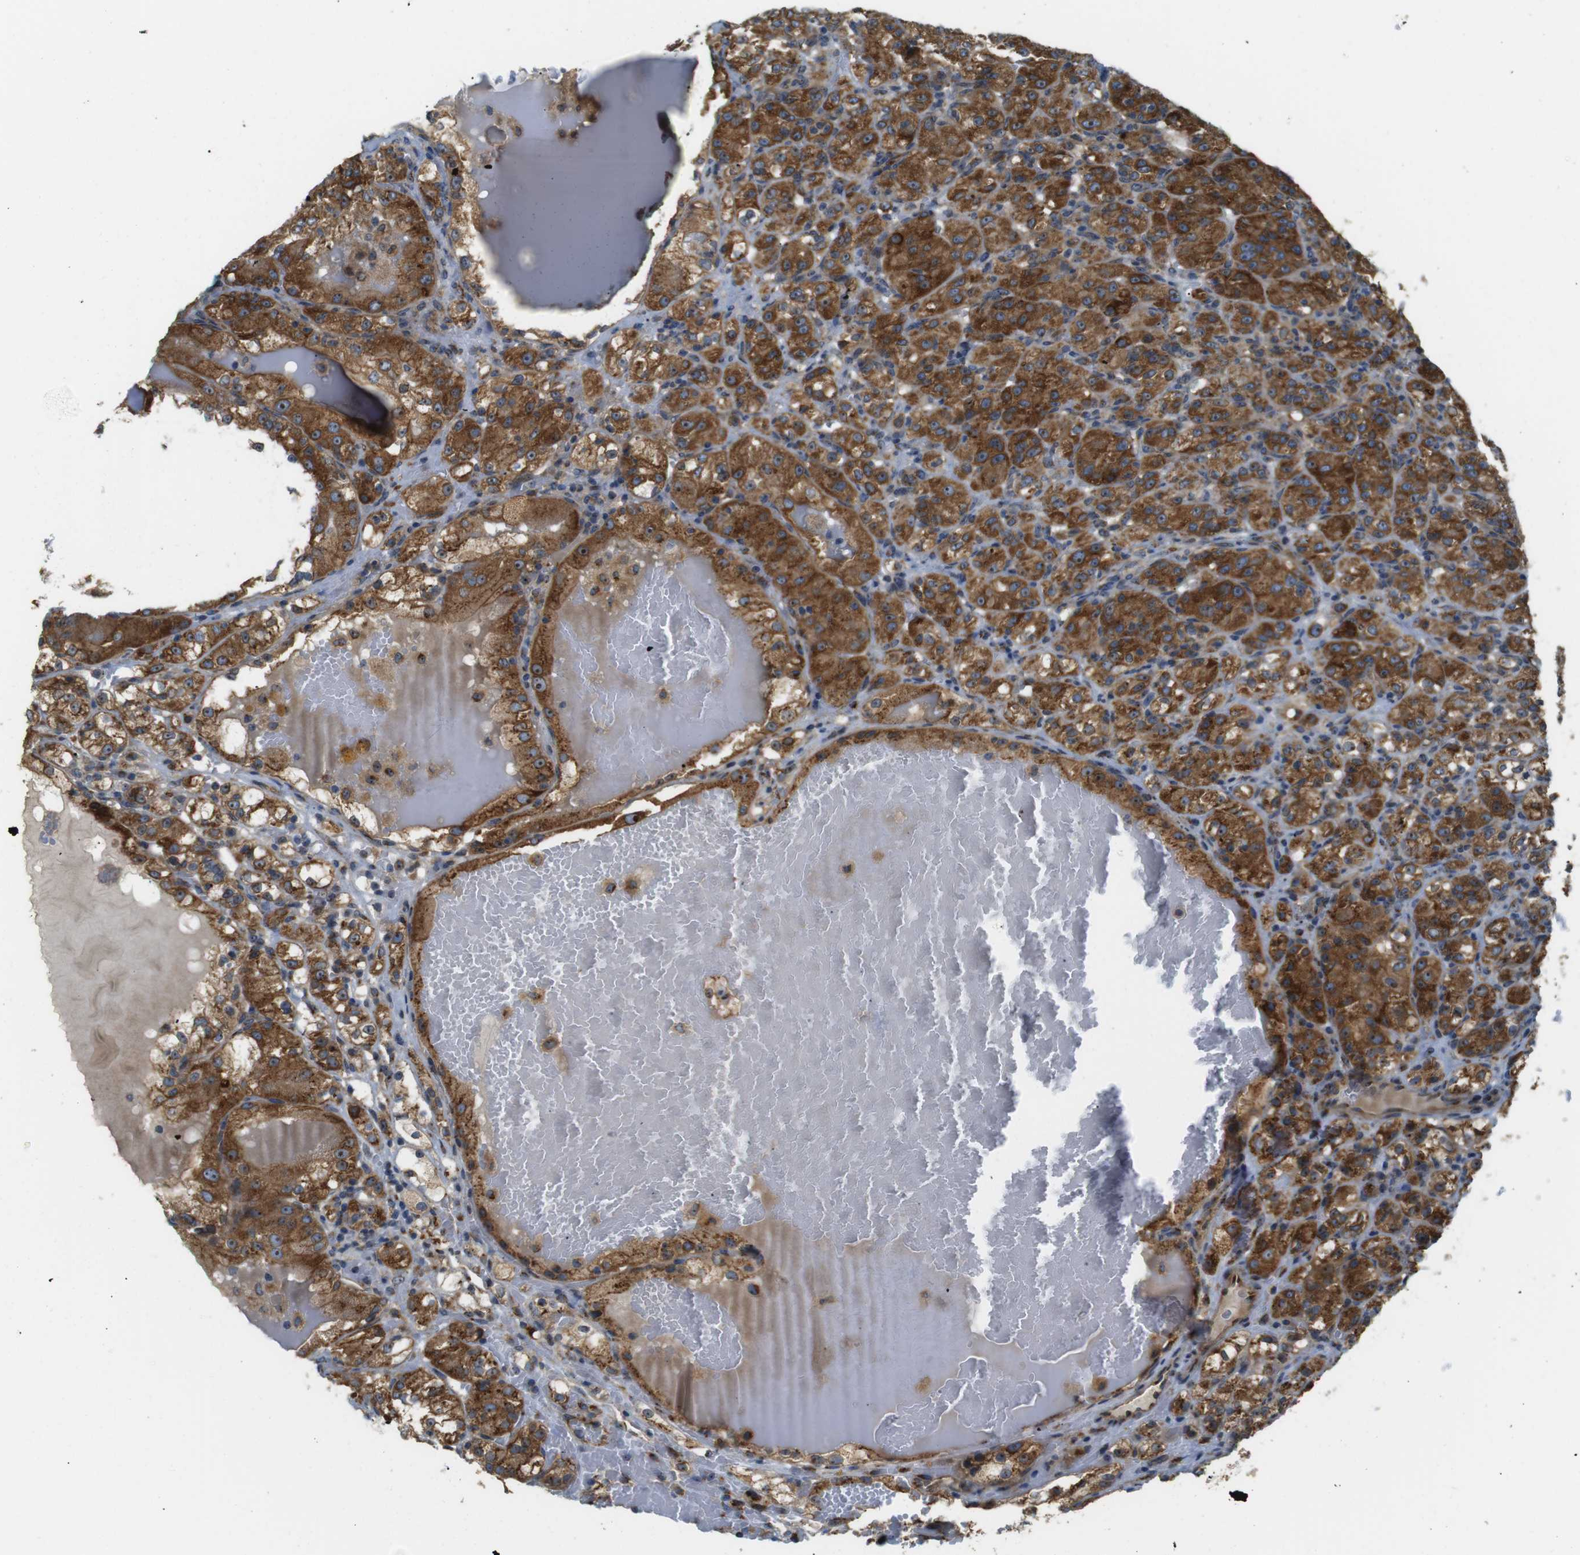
{"staining": {"intensity": "strong", "quantity": ">75%", "location": "cytoplasmic/membranous"}, "tissue": "renal cancer", "cell_type": "Tumor cells", "image_type": "cancer", "snomed": [{"axis": "morphology", "description": "Normal tissue, NOS"}, {"axis": "morphology", "description": "Adenocarcinoma, NOS"}, {"axis": "topography", "description": "Kidney"}], "caption": "Immunohistochemistry (IHC) micrograph of human renal cancer stained for a protein (brown), which demonstrates high levels of strong cytoplasmic/membranous positivity in about >75% of tumor cells.", "gene": "TMEM143", "patient": {"sex": "male", "age": 61}}